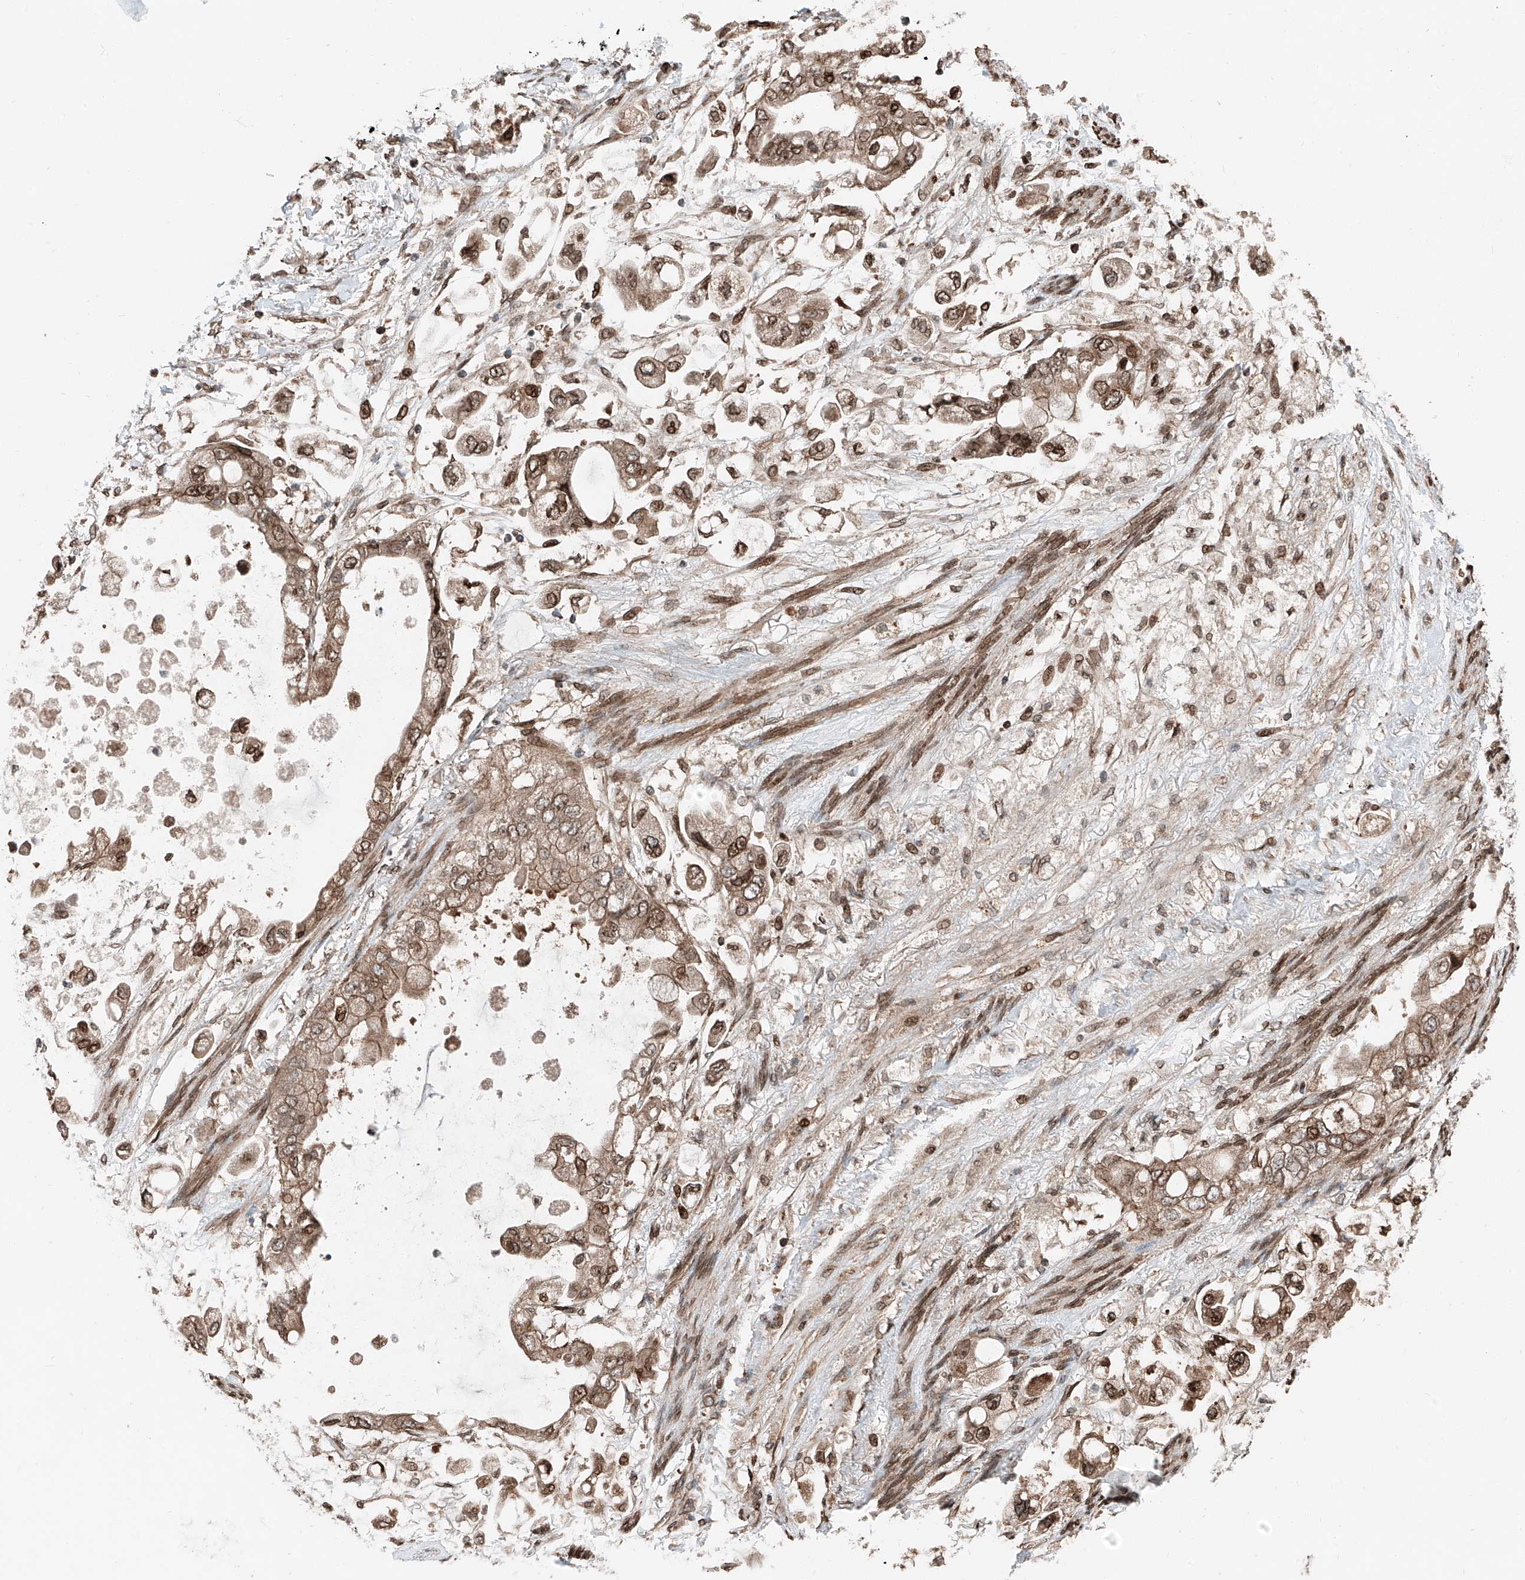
{"staining": {"intensity": "moderate", "quantity": ">75%", "location": "cytoplasmic/membranous,nuclear"}, "tissue": "stomach cancer", "cell_type": "Tumor cells", "image_type": "cancer", "snomed": [{"axis": "morphology", "description": "Adenocarcinoma, NOS"}, {"axis": "topography", "description": "Stomach"}], "caption": "Adenocarcinoma (stomach) stained with DAB immunohistochemistry (IHC) reveals medium levels of moderate cytoplasmic/membranous and nuclear staining in approximately >75% of tumor cells. (DAB (3,3'-diaminobenzidine) = brown stain, brightfield microscopy at high magnification).", "gene": "CEP162", "patient": {"sex": "male", "age": 62}}